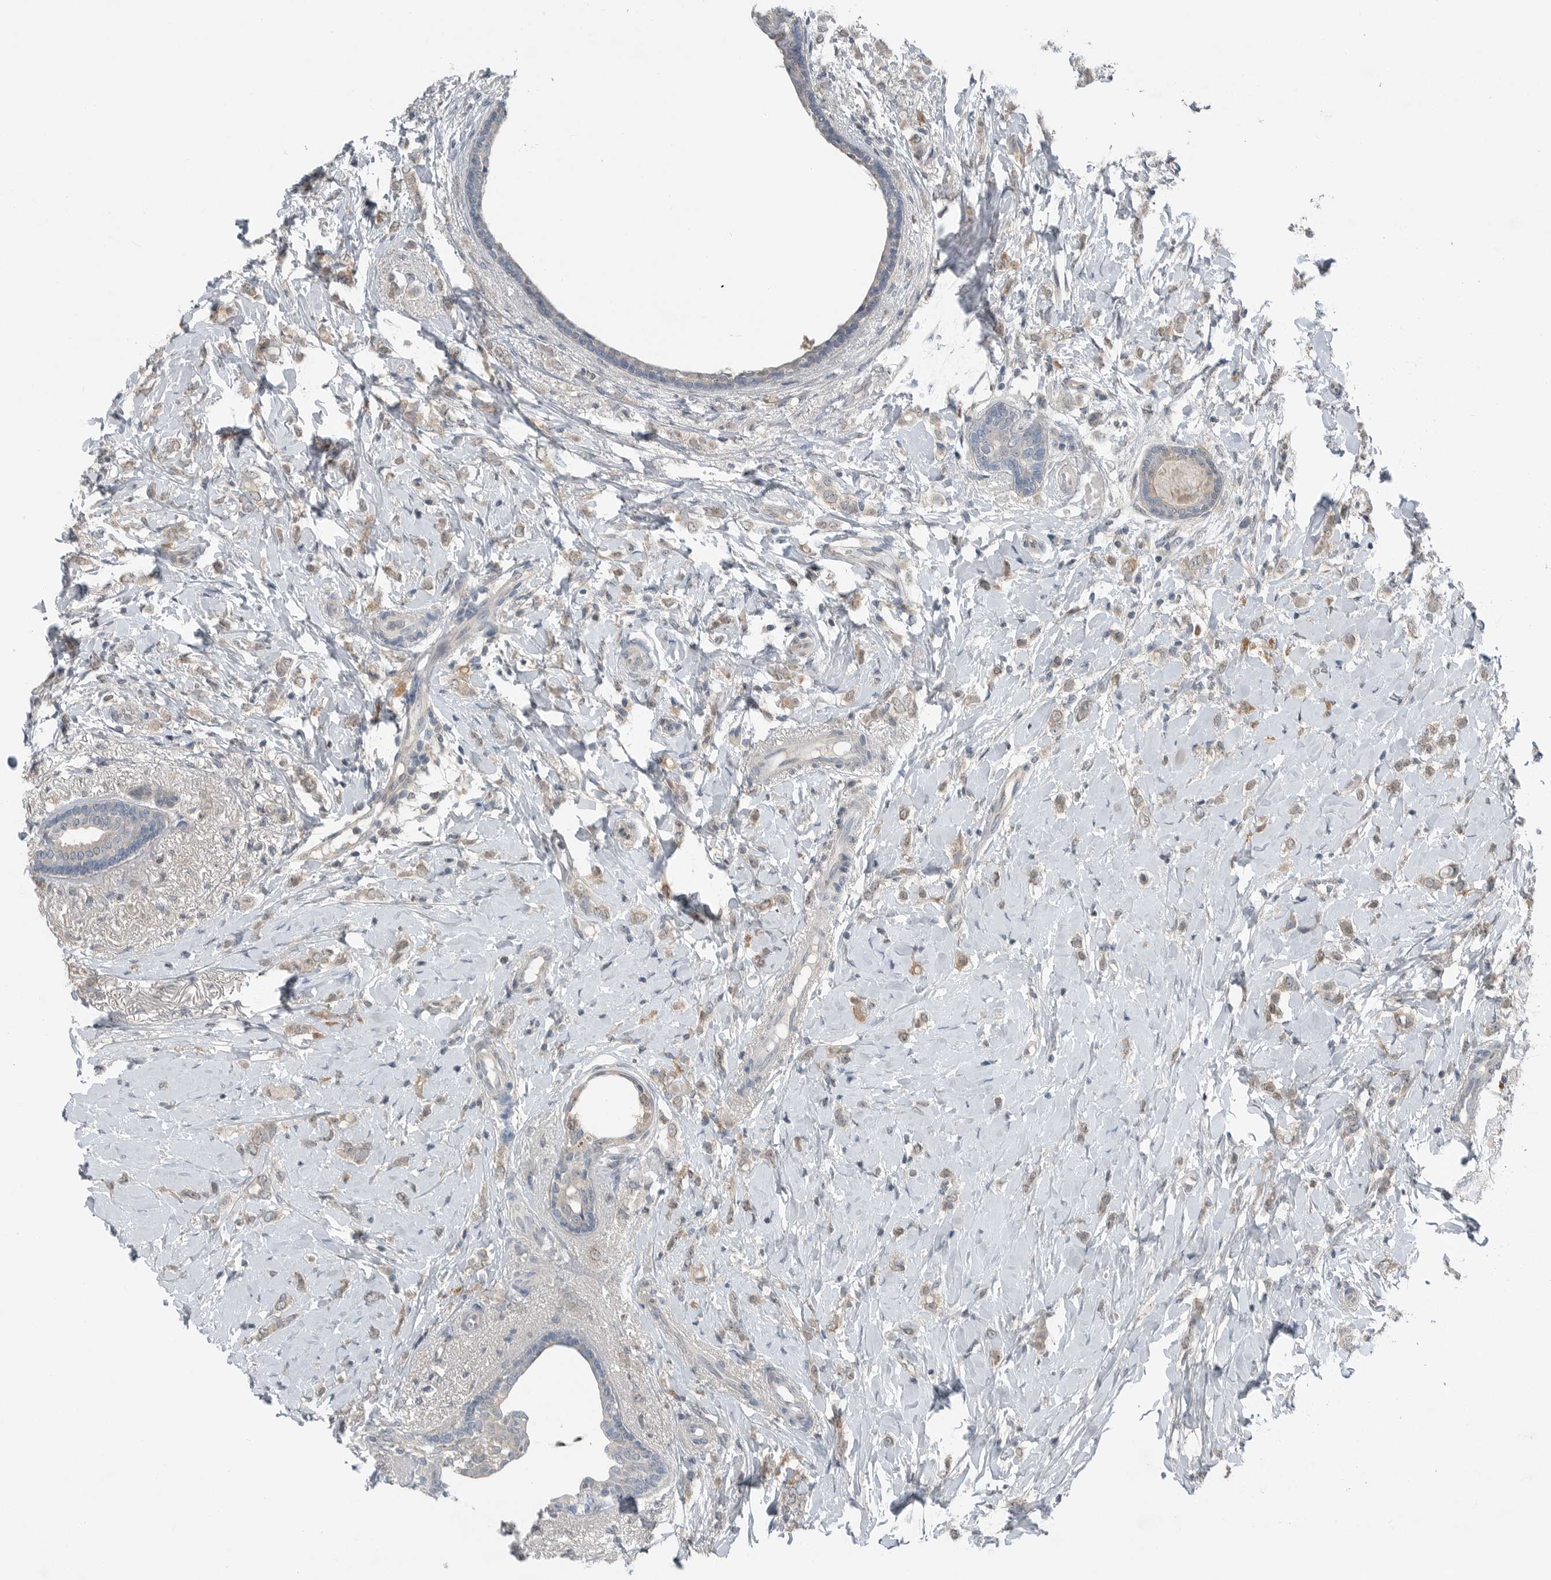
{"staining": {"intensity": "weak", "quantity": ">75%", "location": "cytoplasmic/membranous"}, "tissue": "breast cancer", "cell_type": "Tumor cells", "image_type": "cancer", "snomed": [{"axis": "morphology", "description": "Normal tissue, NOS"}, {"axis": "morphology", "description": "Lobular carcinoma"}, {"axis": "topography", "description": "Breast"}], "caption": "Protein expression analysis of breast cancer (lobular carcinoma) demonstrates weak cytoplasmic/membranous positivity in about >75% of tumor cells.", "gene": "MFAP3L", "patient": {"sex": "female", "age": 47}}